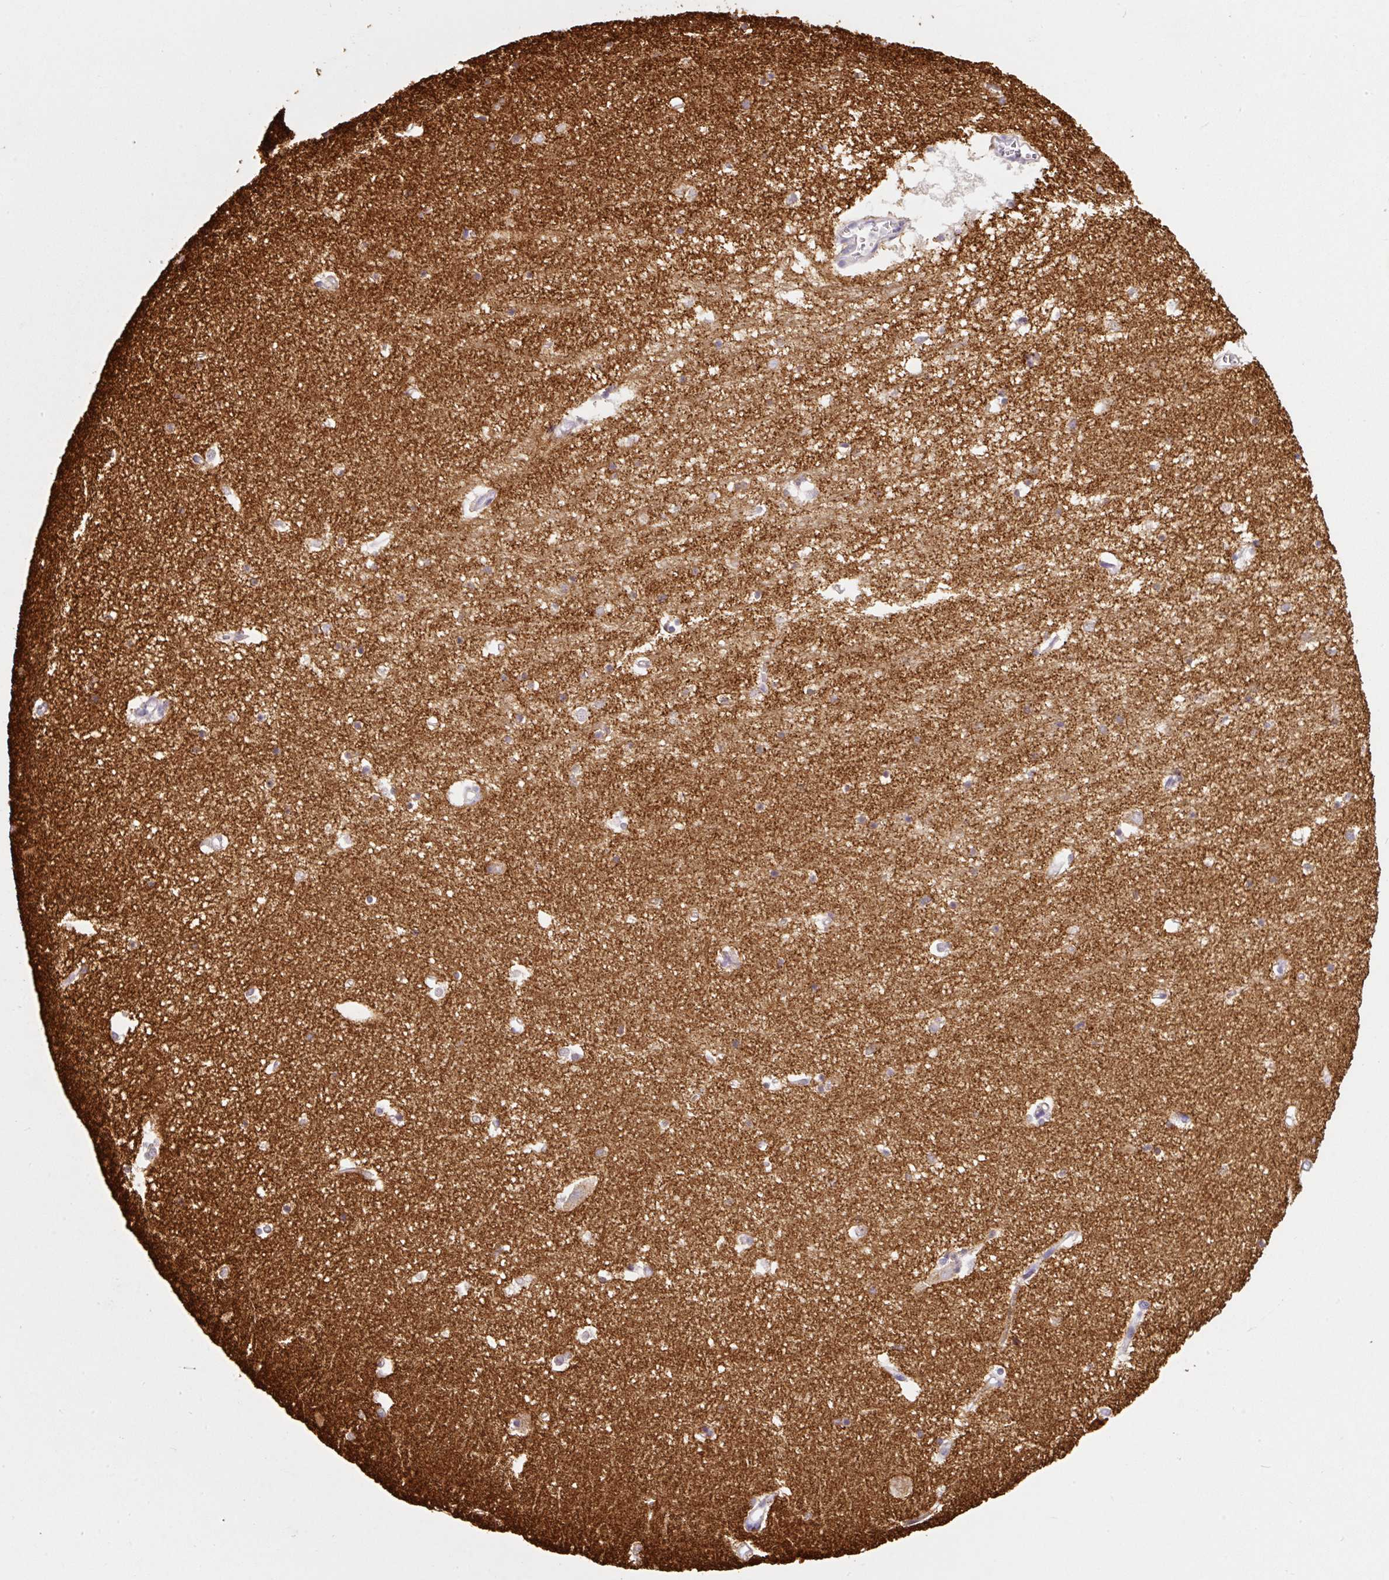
{"staining": {"intensity": "negative", "quantity": "none", "location": "none"}, "tissue": "hippocampus", "cell_type": "Glial cells", "image_type": "normal", "snomed": [{"axis": "morphology", "description": "Normal tissue, NOS"}, {"axis": "topography", "description": "Hippocampus"}], "caption": "Immunohistochemistry (IHC) of unremarkable human hippocampus displays no expression in glial cells. (Stains: DAB (3,3'-diaminobenzidine) immunohistochemistry with hematoxylin counter stain, Microscopy: brightfield microscopy at high magnification).", "gene": "SYP", "patient": {"sex": "female", "age": 64}}